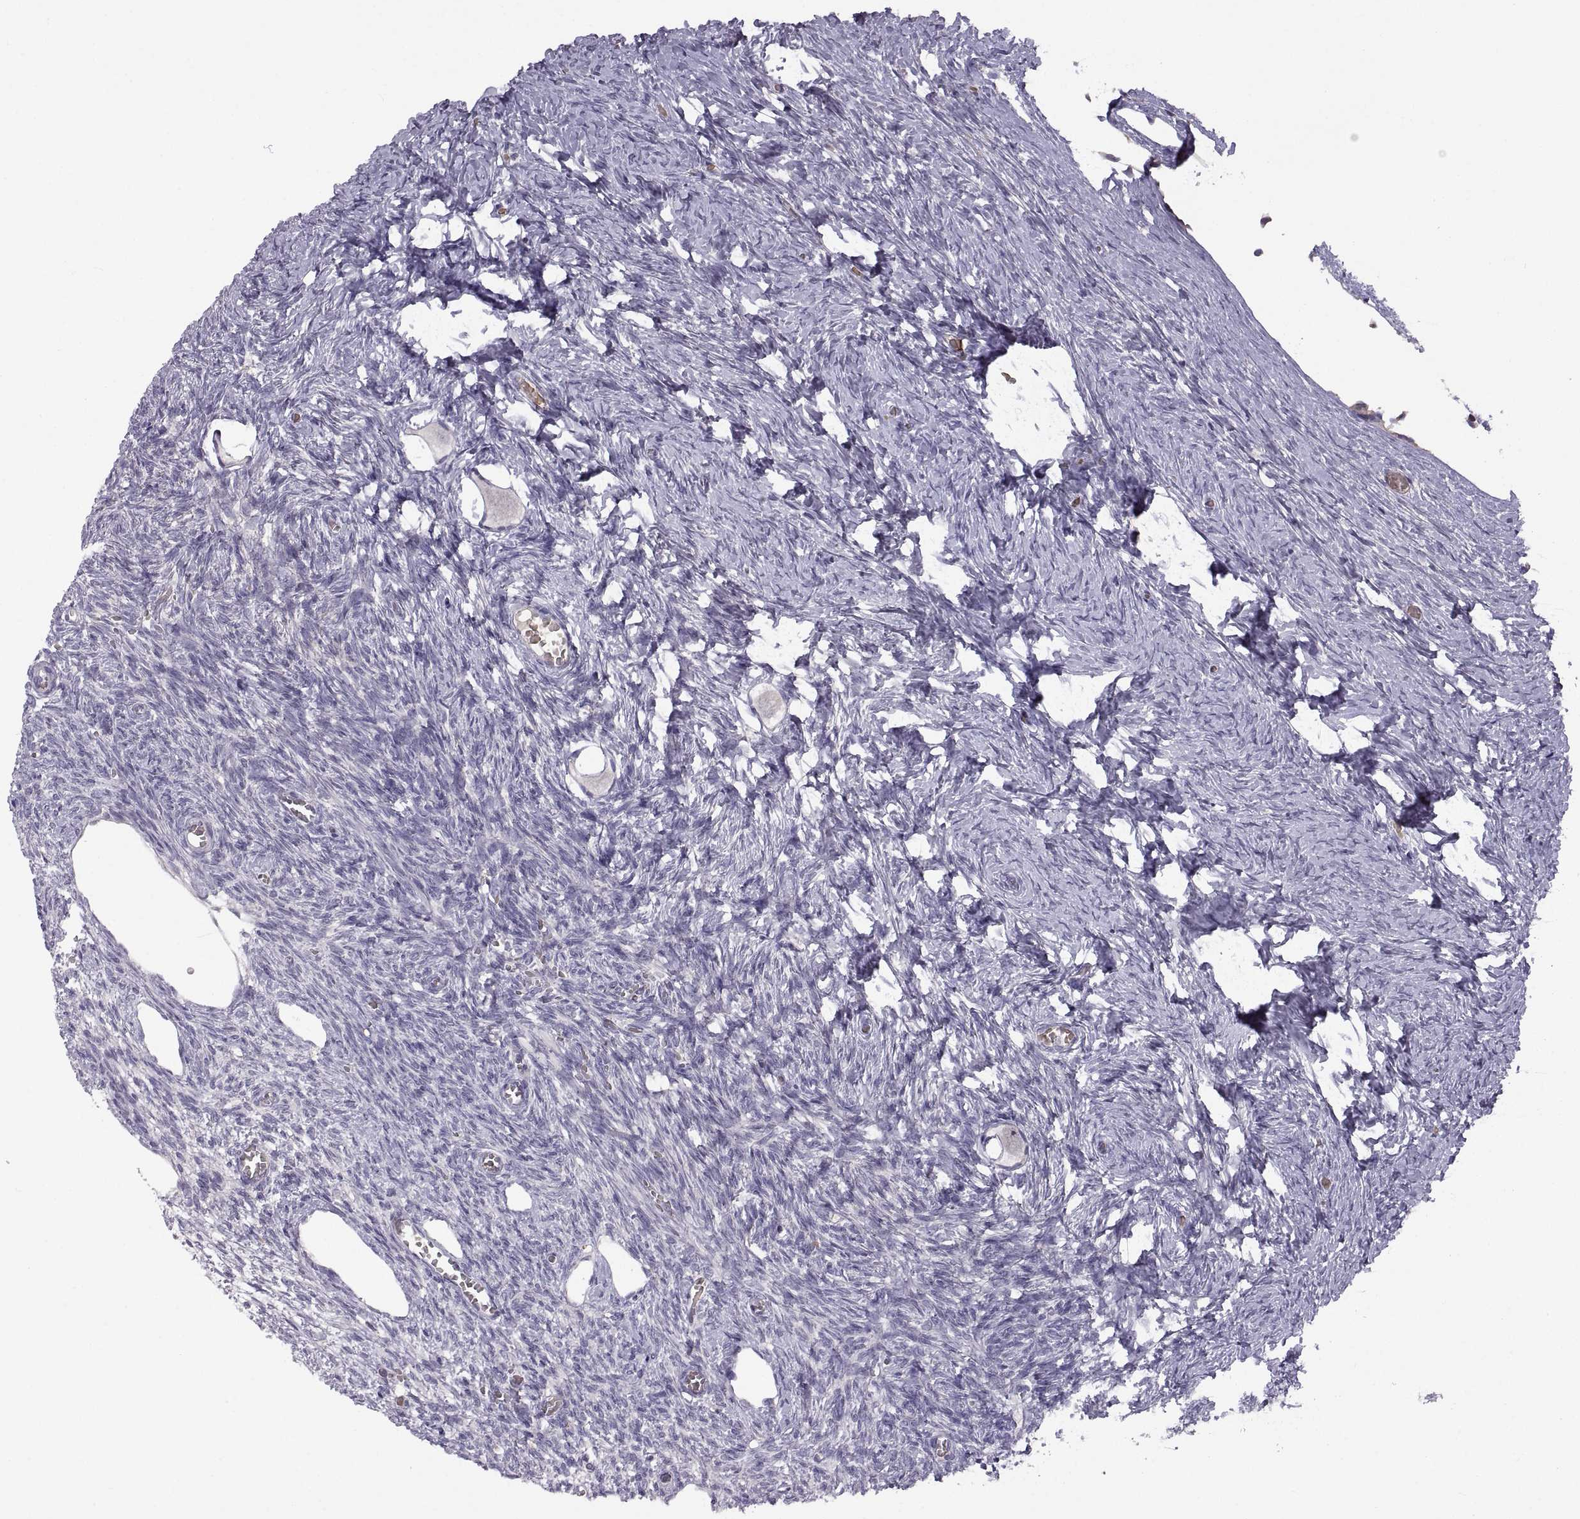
{"staining": {"intensity": "negative", "quantity": "none", "location": "none"}, "tissue": "ovary", "cell_type": "Follicle cells", "image_type": "normal", "snomed": [{"axis": "morphology", "description": "Normal tissue, NOS"}, {"axis": "topography", "description": "Ovary"}], "caption": "Ovary was stained to show a protein in brown. There is no significant staining in follicle cells. Nuclei are stained in blue.", "gene": "MEIOC", "patient": {"sex": "female", "age": 27}}